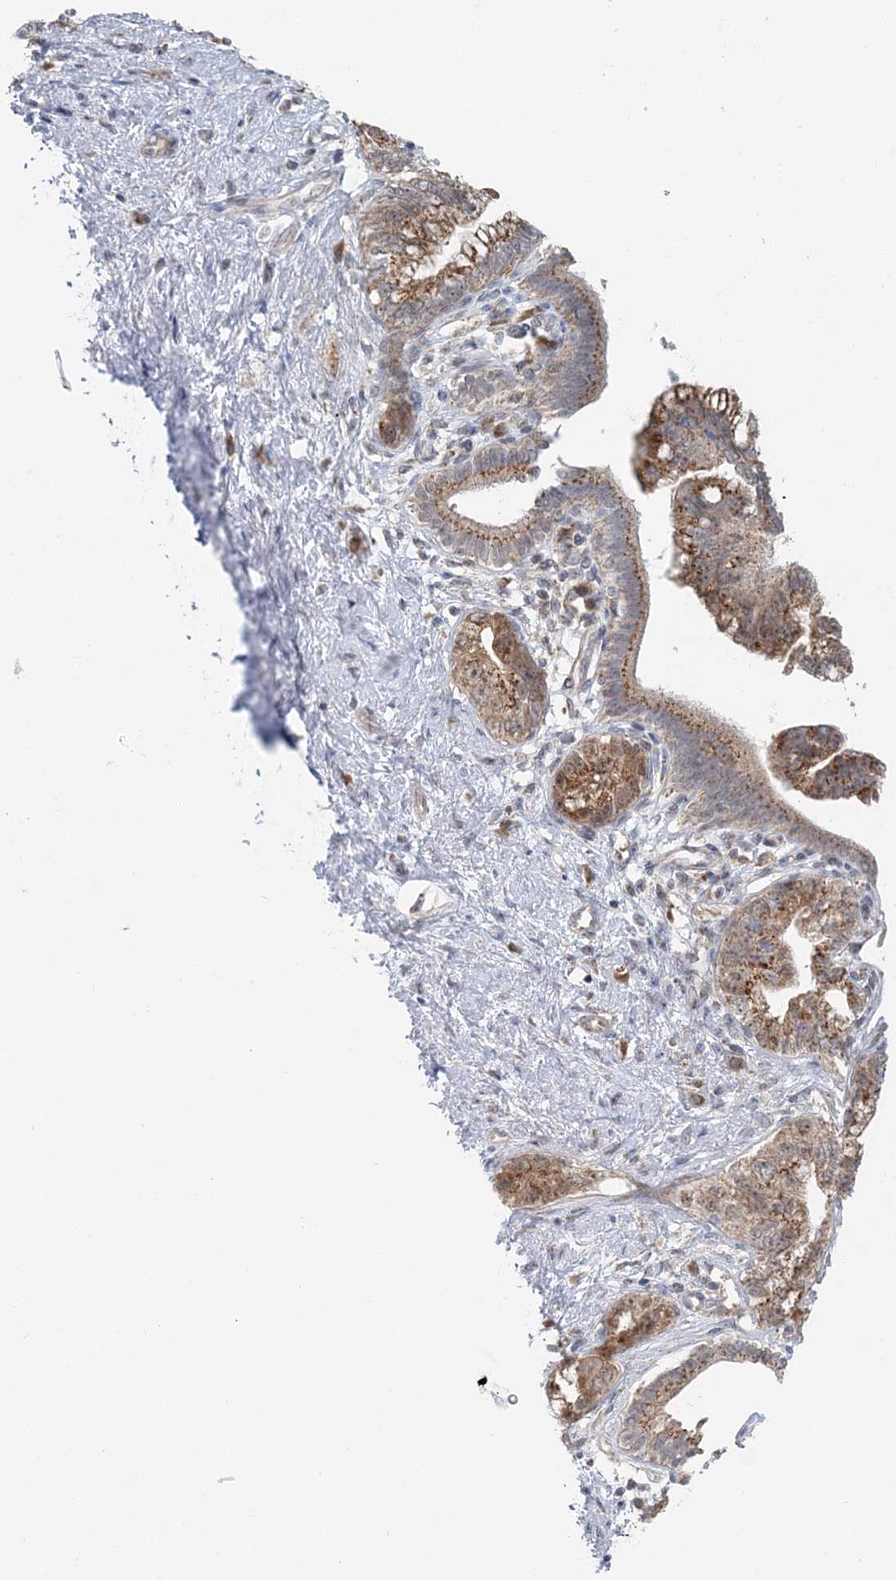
{"staining": {"intensity": "moderate", "quantity": ">75%", "location": "cytoplasmic/membranous"}, "tissue": "pancreatic cancer", "cell_type": "Tumor cells", "image_type": "cancer", "snomed": [{"axis": "morphology", "description": "Adenocarcinoma, NOS"}, {"axis": "topography", "description": "Pancreas"}], "caption": "Immunohistochemistry image of neoplastic tissue: adenocarcinoma (pancreatic) stained using immunohistochemistry (IHC) exhibits medium levels of moderate protein expression localized specifically in the cytoplasmic/membranous of tumor cells, appearing as a cytoplasmic/membranous brown color.", "gene": "RNF150", "patient": {"sex": "female", "age": 73}}